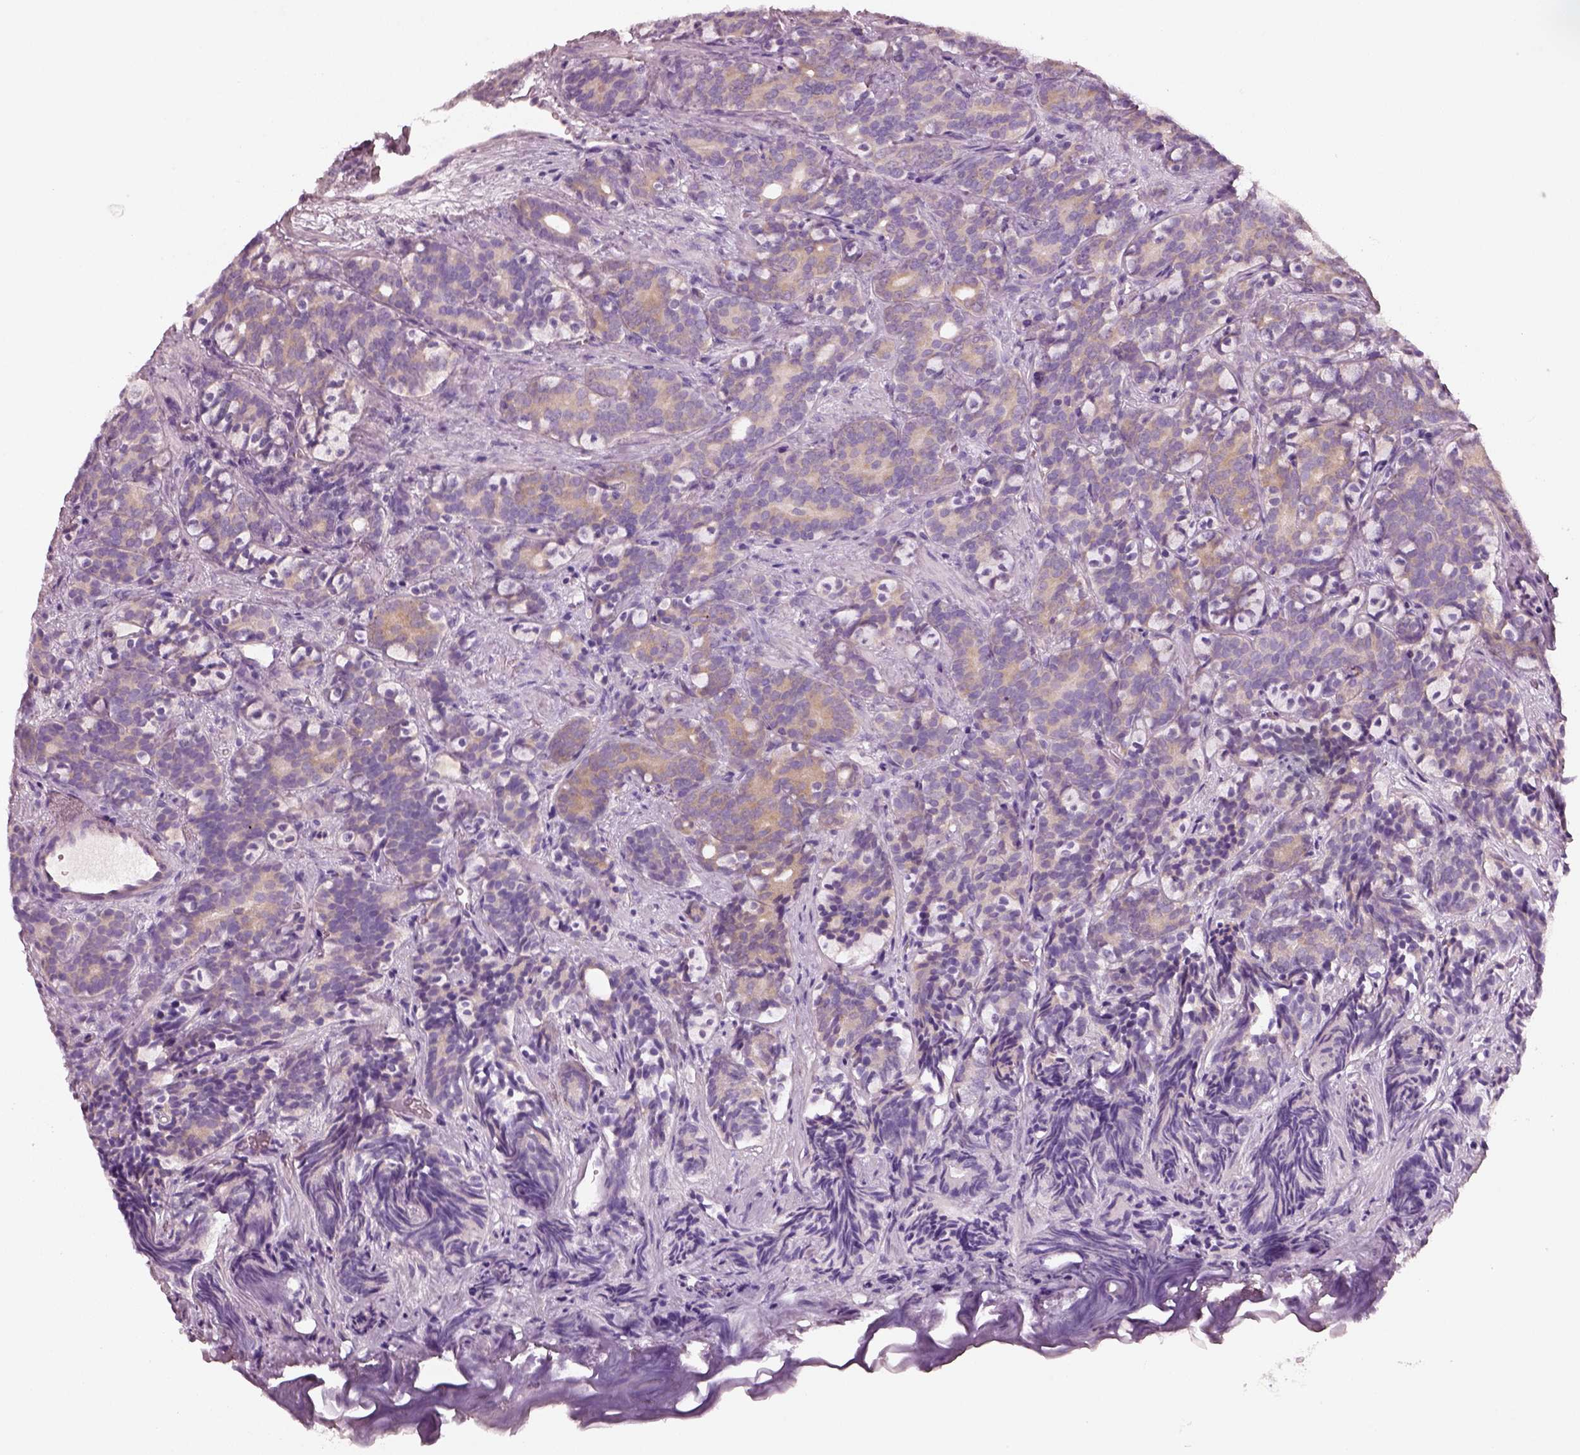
{"staining": {"intensity": "weak", "quantity": "25%-75%", "location": "cytoplasmic/membranous"}, "tissue": "prostate cancer", "cell_type": "Tumor cells", "image_type": "cancer", "snomed": [{"axis": "morphology", "description": "Adenocarcinoma, High grade"}, {"axis": "topography", "description": "Prostate"}], "caption": "Immunohistochemical staining of human prostate adenocarcinoma (high-grade) demonstrates low levels of weak cytoplasmic/membranous protein staining in approximately 25%-75% of tumor cells.", "gene": "ELSPBP1", "patient": {"sex": "male", "age": 84}}